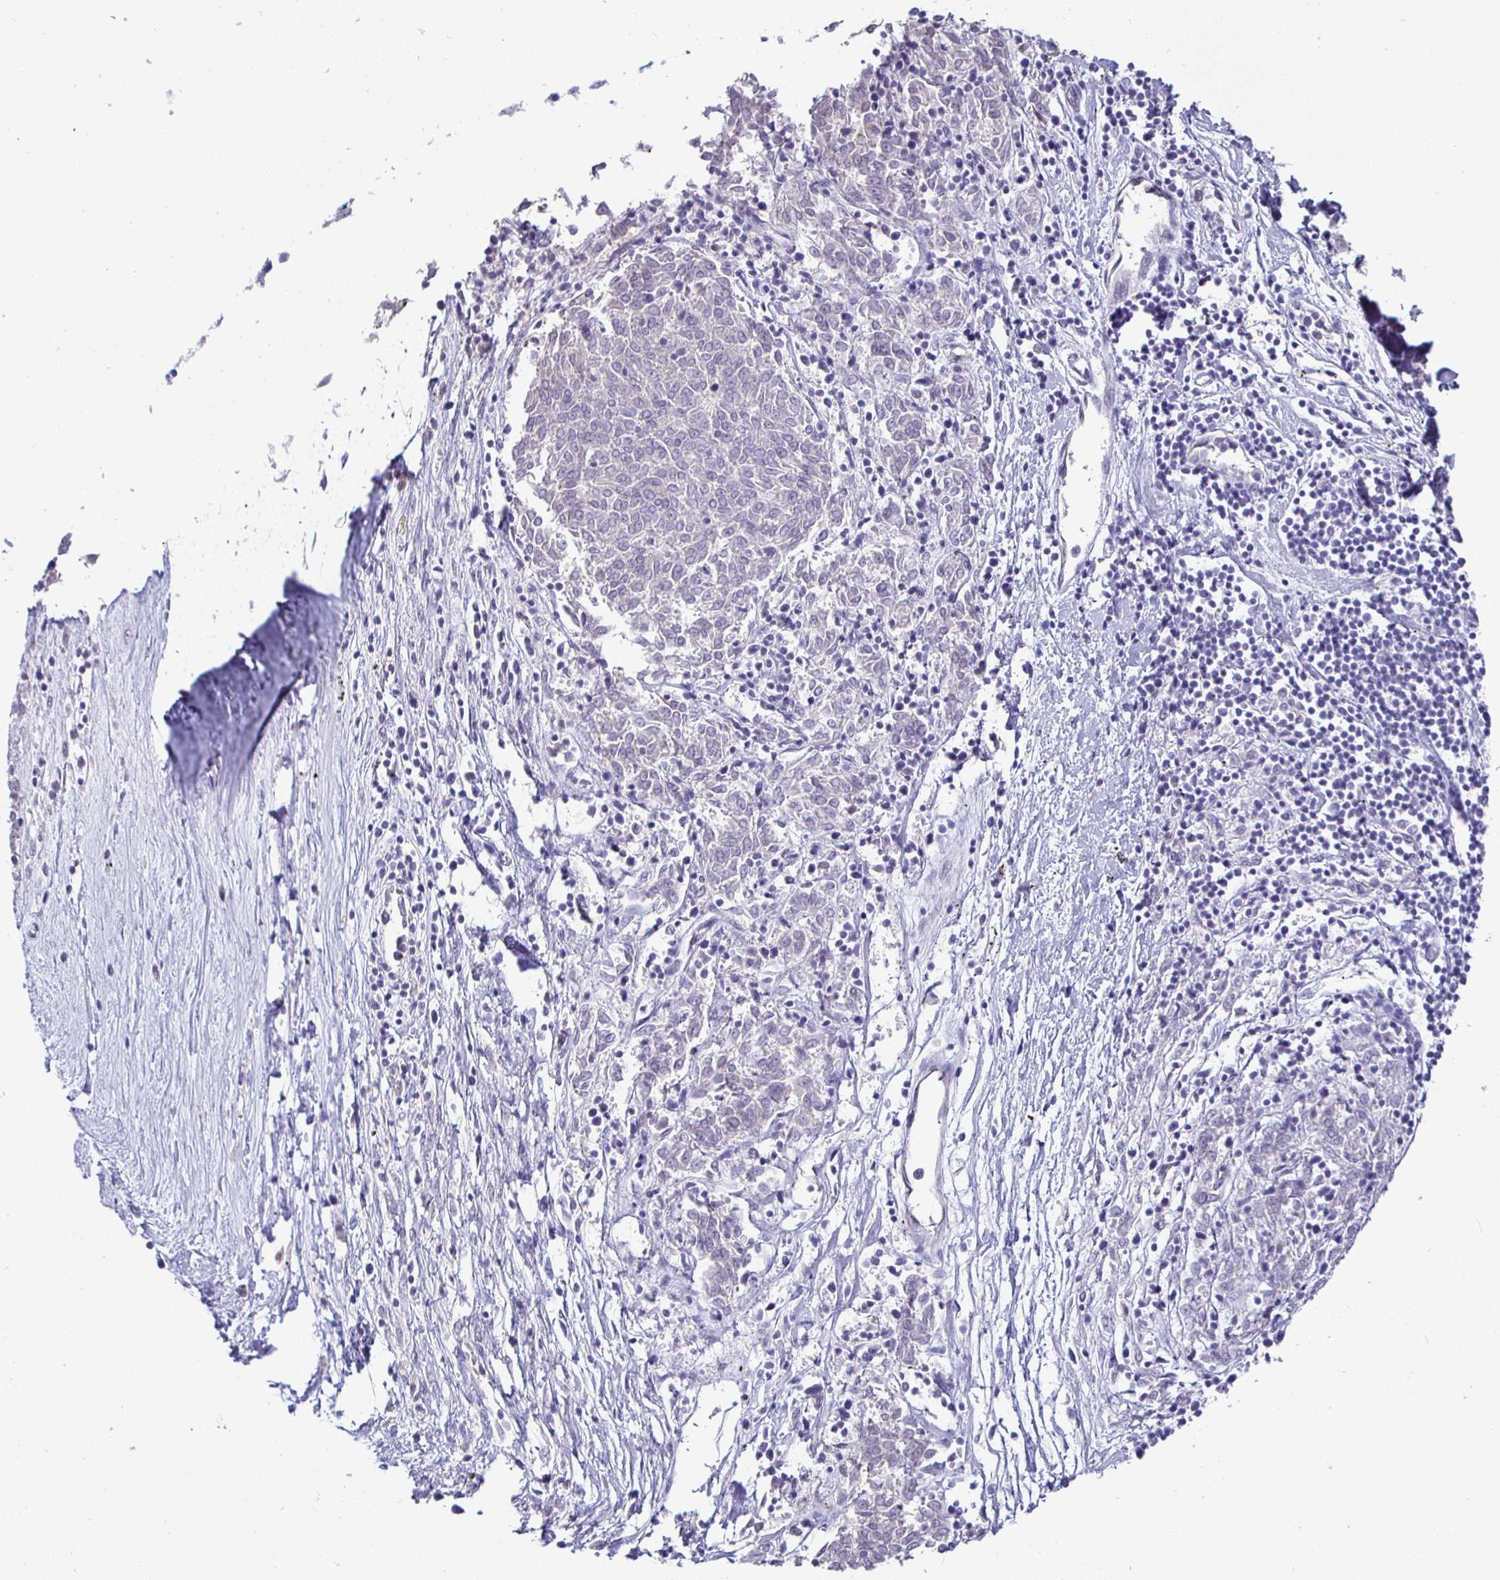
{"staining": {"intensity": "negative", "quantity": "none", "location": "none"}, "tissue": "melanoma", "cell_type": "Tumor cells", "image_type": "cancer", "snomed": [{"axis": "morphology", "description": "Malignant melanoma, NOS"}, {"axis": "topography", "description": "Skin"}], "caption": "The immunohistochemistry histopathology image has no significant staining in tumor cells of melanoma tissue.", "gene": "SIRPA", "patient": {"sex": "female", "age": 72}}